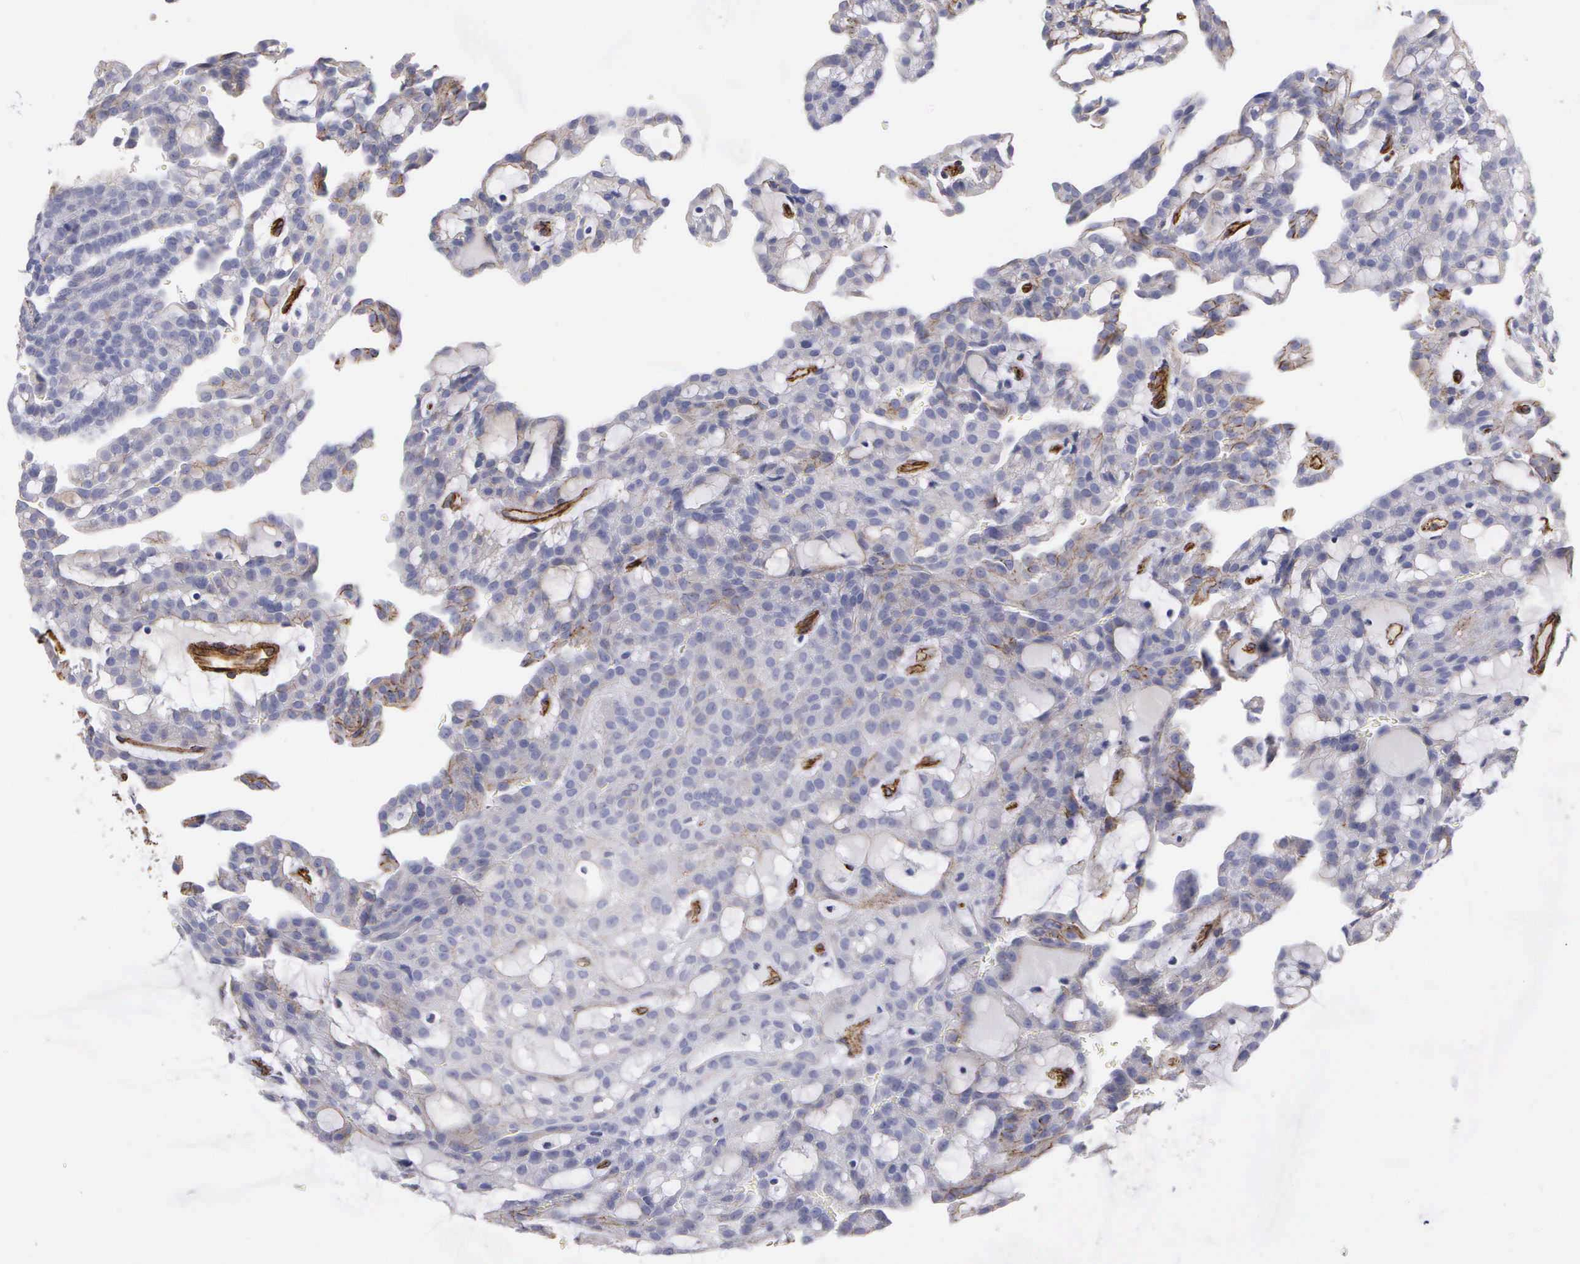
{"staining": {"intensity": "negative", "quantity": "none", "location": "none"}, "tissue": "renal cancer", "cell_type": "Tumor cells", "image_type": "cancer", "snomed": [{"axis": "morphology", "description": "Adenocarcinoma, NOS"}, {"axis": "topography", "description": "Kidney"}], "caption": "There is no significant staining in tumor cells of adenocarcinoma (renal).", "gene": "MAGEB10", "patient": {"sex": "male", "age": 63}}